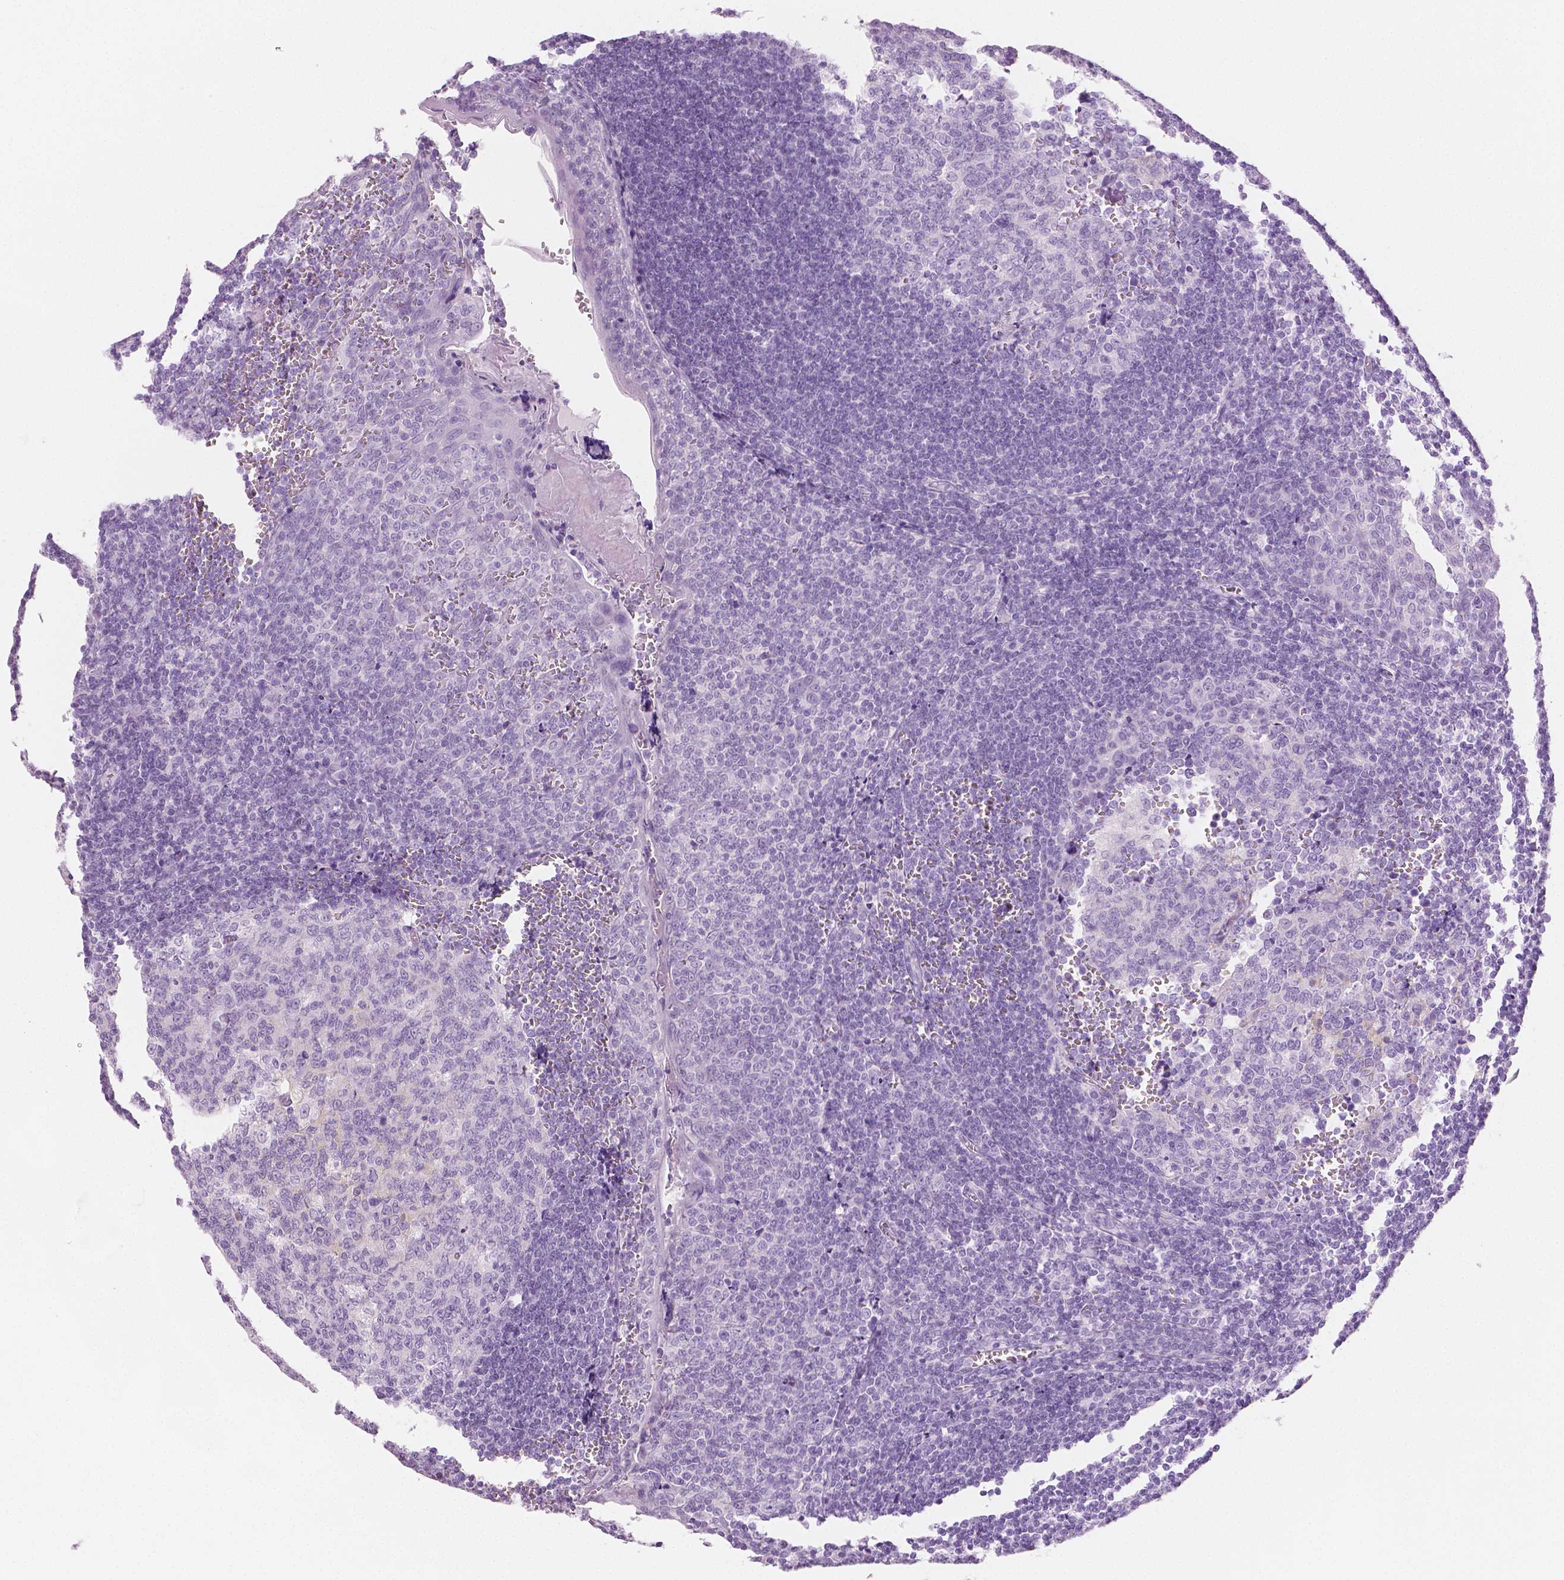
{"staining": {"intensity": "negative", "quantity": "none", "location": "none"}, "tissue": "tonsil", "cell_type": "Germinal center cells", "image_type": "normal", "snomed": [{"axis": "morphology", "description": "Normal tissue, NOS"}, {"axis": "morphology", "description": "Inflammation, NOS"}, {"axis": "topography", "description": "Tonsil"}], "caption": "Tonsil stained for a protein using immunohistochemistry (IHC) exhibits no expression germinal center cells.", "gene": "PLIN4", "patient": {"sex": "female", "age": 31}}